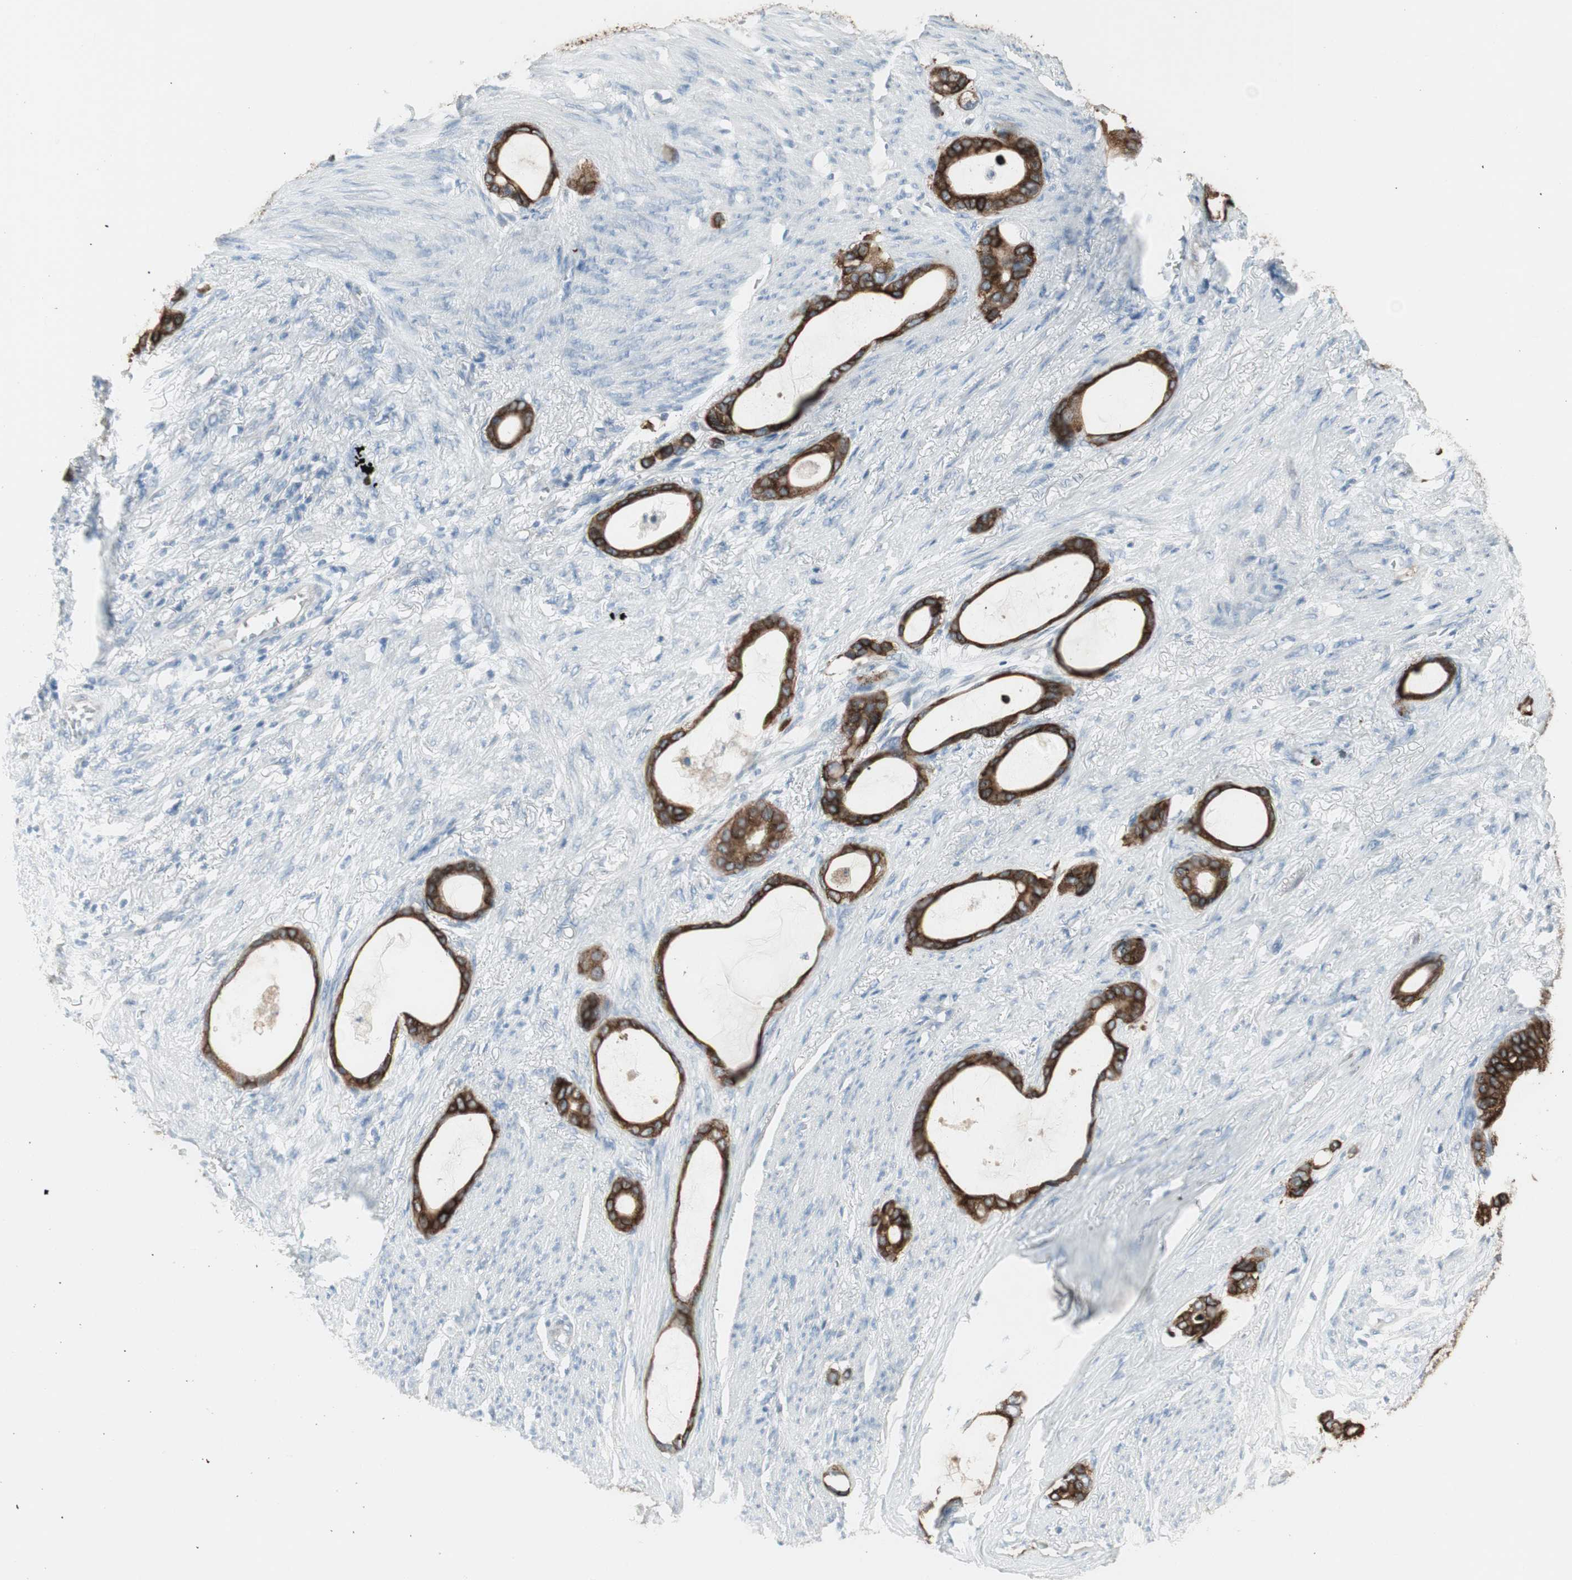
{"staining": {"intensity": "strong", "quantity": ">75%", "location": "cytoplasmic/membranous"}, "tissue": "stomach cancer", "cell_type": "Tumor cells", "image_type": "cancer", "snomed": [{"axis": "morphology", "description": "Adenocarcinoma, NOS"}, {"axis": "topography", "description": "Stomach"}], "caption": "Stomach cancer stained with a brown dye exhibits strong cytoplasmic/membranous positive positivity in about >75% of tumor cells.", "gene": "AGR2", "patient": {"sex": "female", "age": 75}}